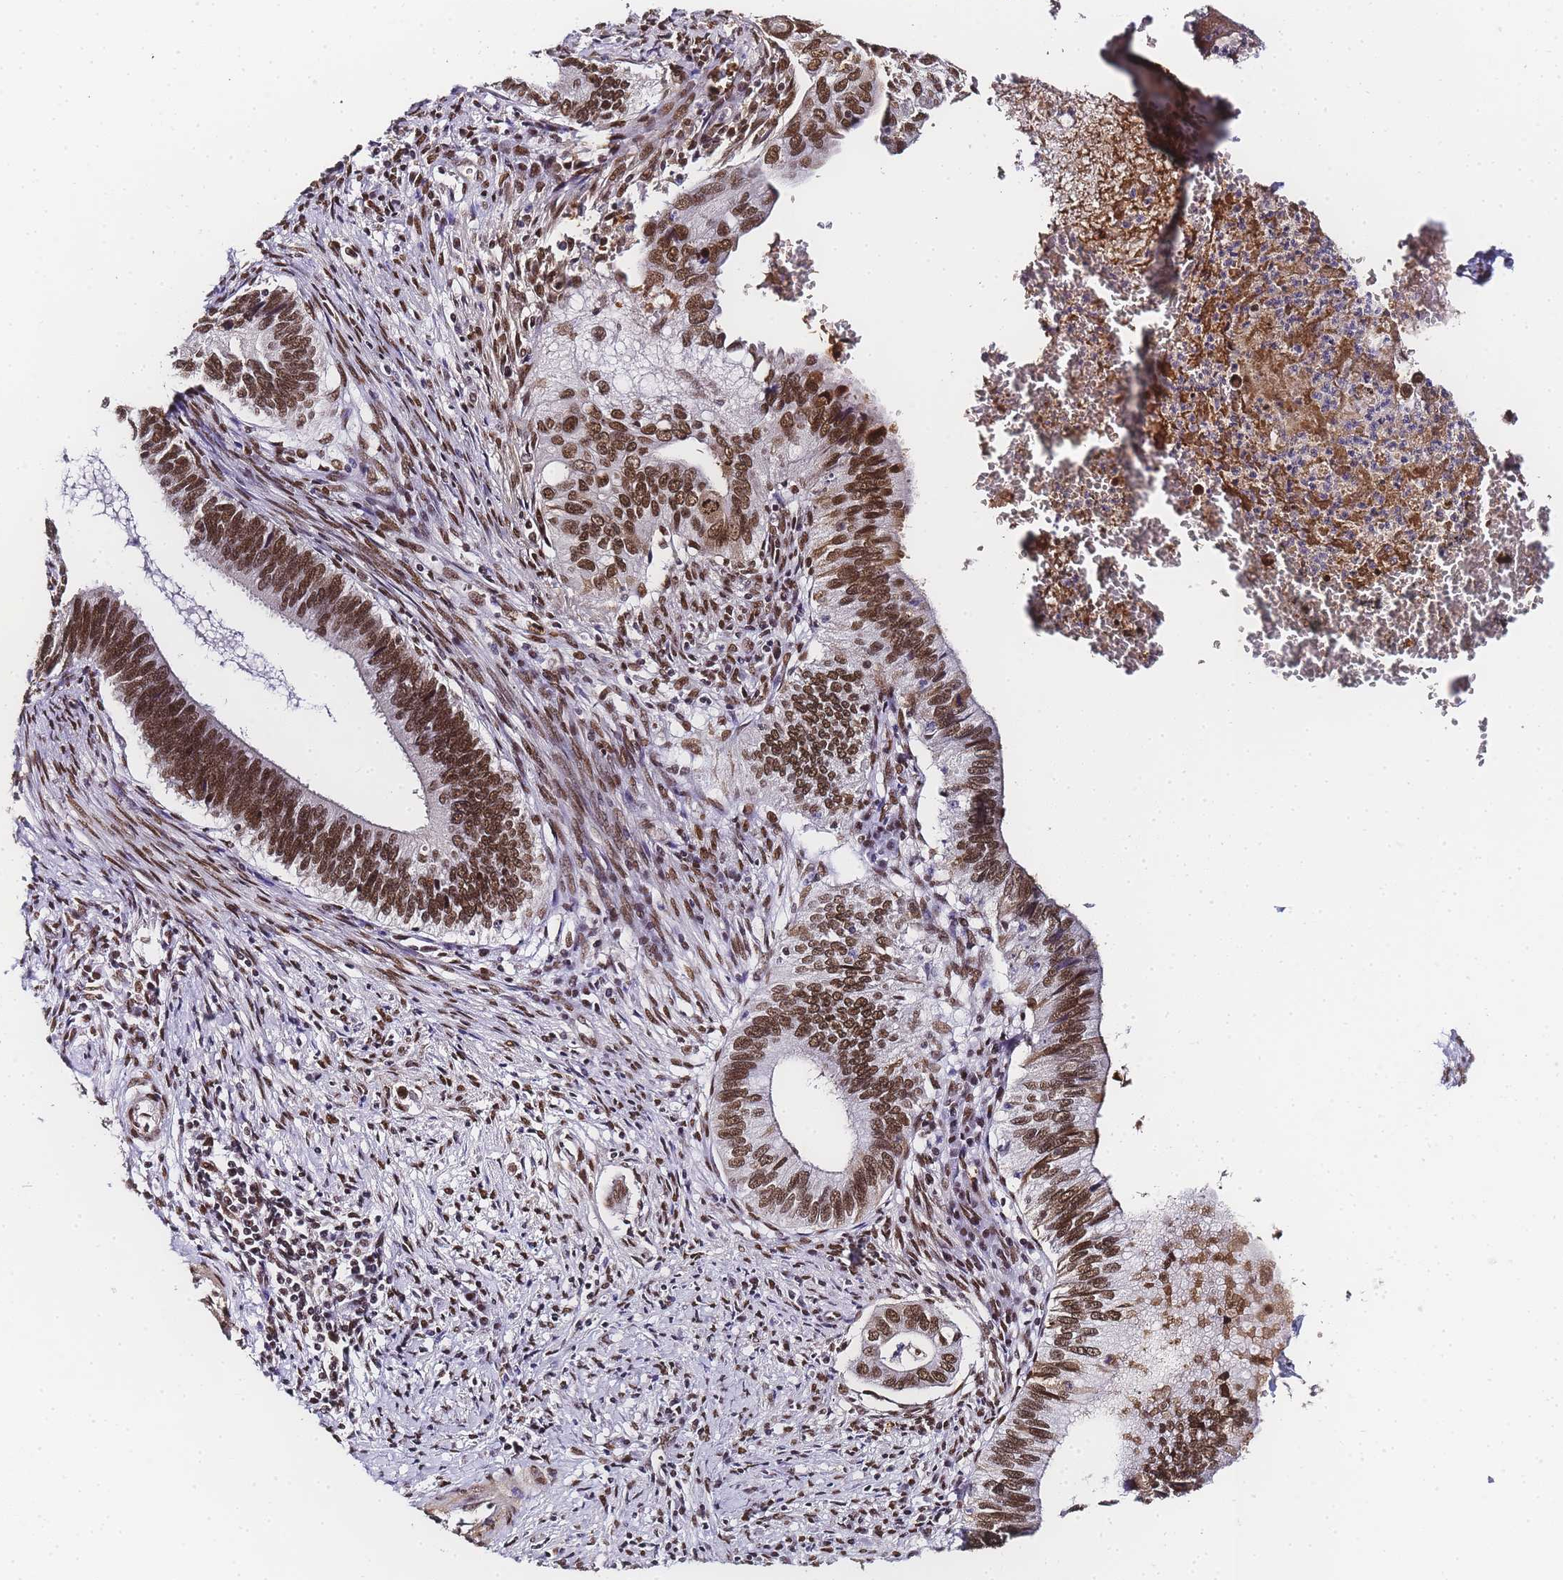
{"staining": {"intensity": "strong", "quantity": ">75%", "location": "nuclear"}, "tissue": "cervical cancer", "cell_type": "Tumor cells", "image_type": "cancer", "snomed": [{"axis": "morphology", "description": "Adenocarcinoma, NOS"}, {"axis": "topography", "description": "Cervix"}], "caption": "Cervical cancer stained with DAB immunohistochemistry (IHC) demonstrates high levels of strong nuclear staining in about >75% of tumor cells.", "gene": "POLR1A", "patient": {"sex": "female", "age": 42}}